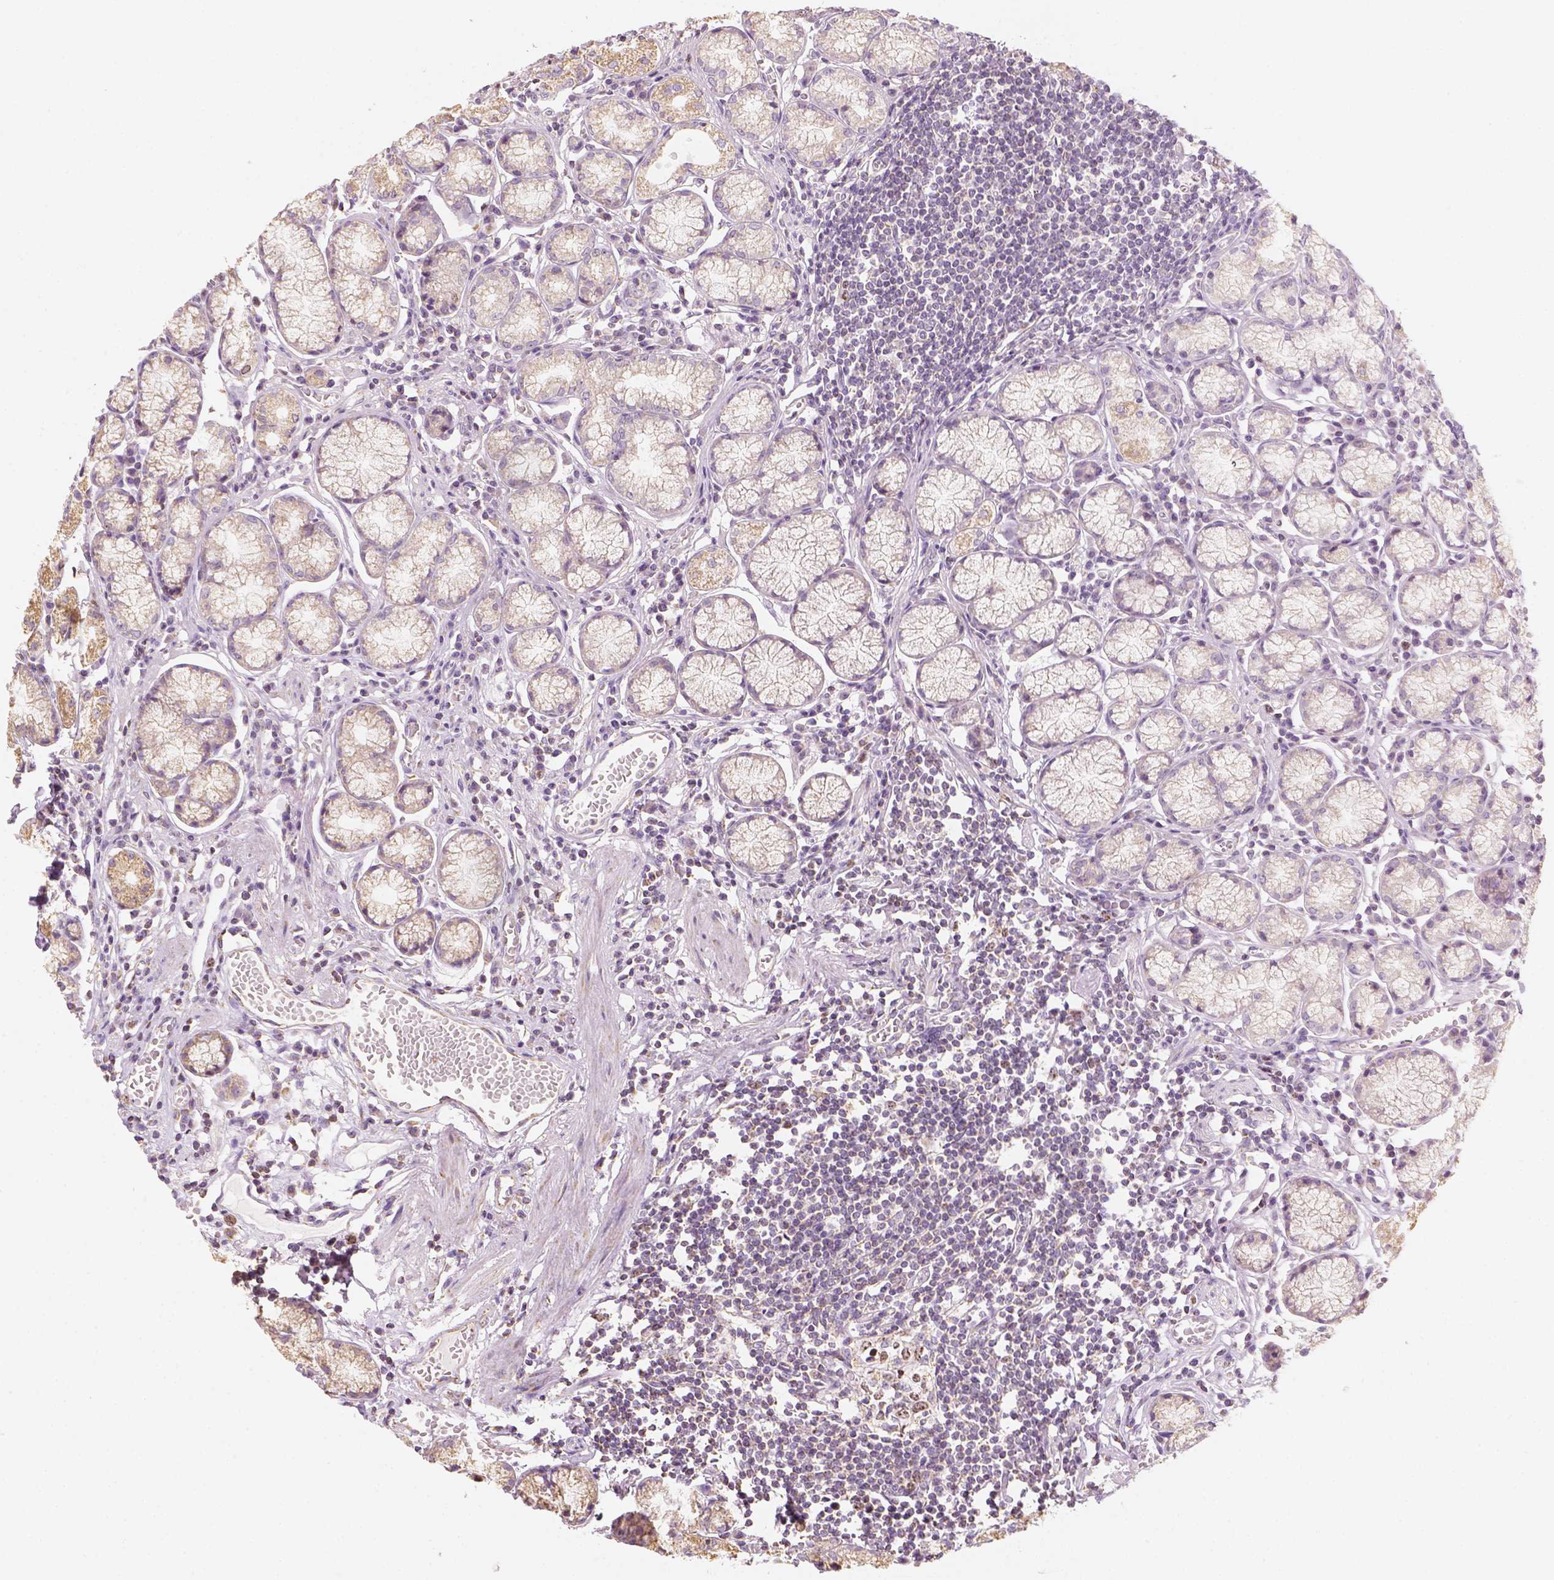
{"staining": {"intensity": "moderate", "quantity": ">75%", "location": "cytoplasmic/membranous"}, "tissue": "stomach", "cell_type": "Glandular cells", "image_type": "normal", "snomed": [{"axis": "morphology", "description": "Normal tissue, NOS"}, {"axis": "topography", "description": "Stomach"}], "caption": "A brown stain shows moderate cytoplasmic/membranous positivity of a protein in glandular cells of normal stomach. (IHC, brightfield microscopy, high magnification).", "gene": "LCA5", "patient": {"sex": "male", "age": 55}}